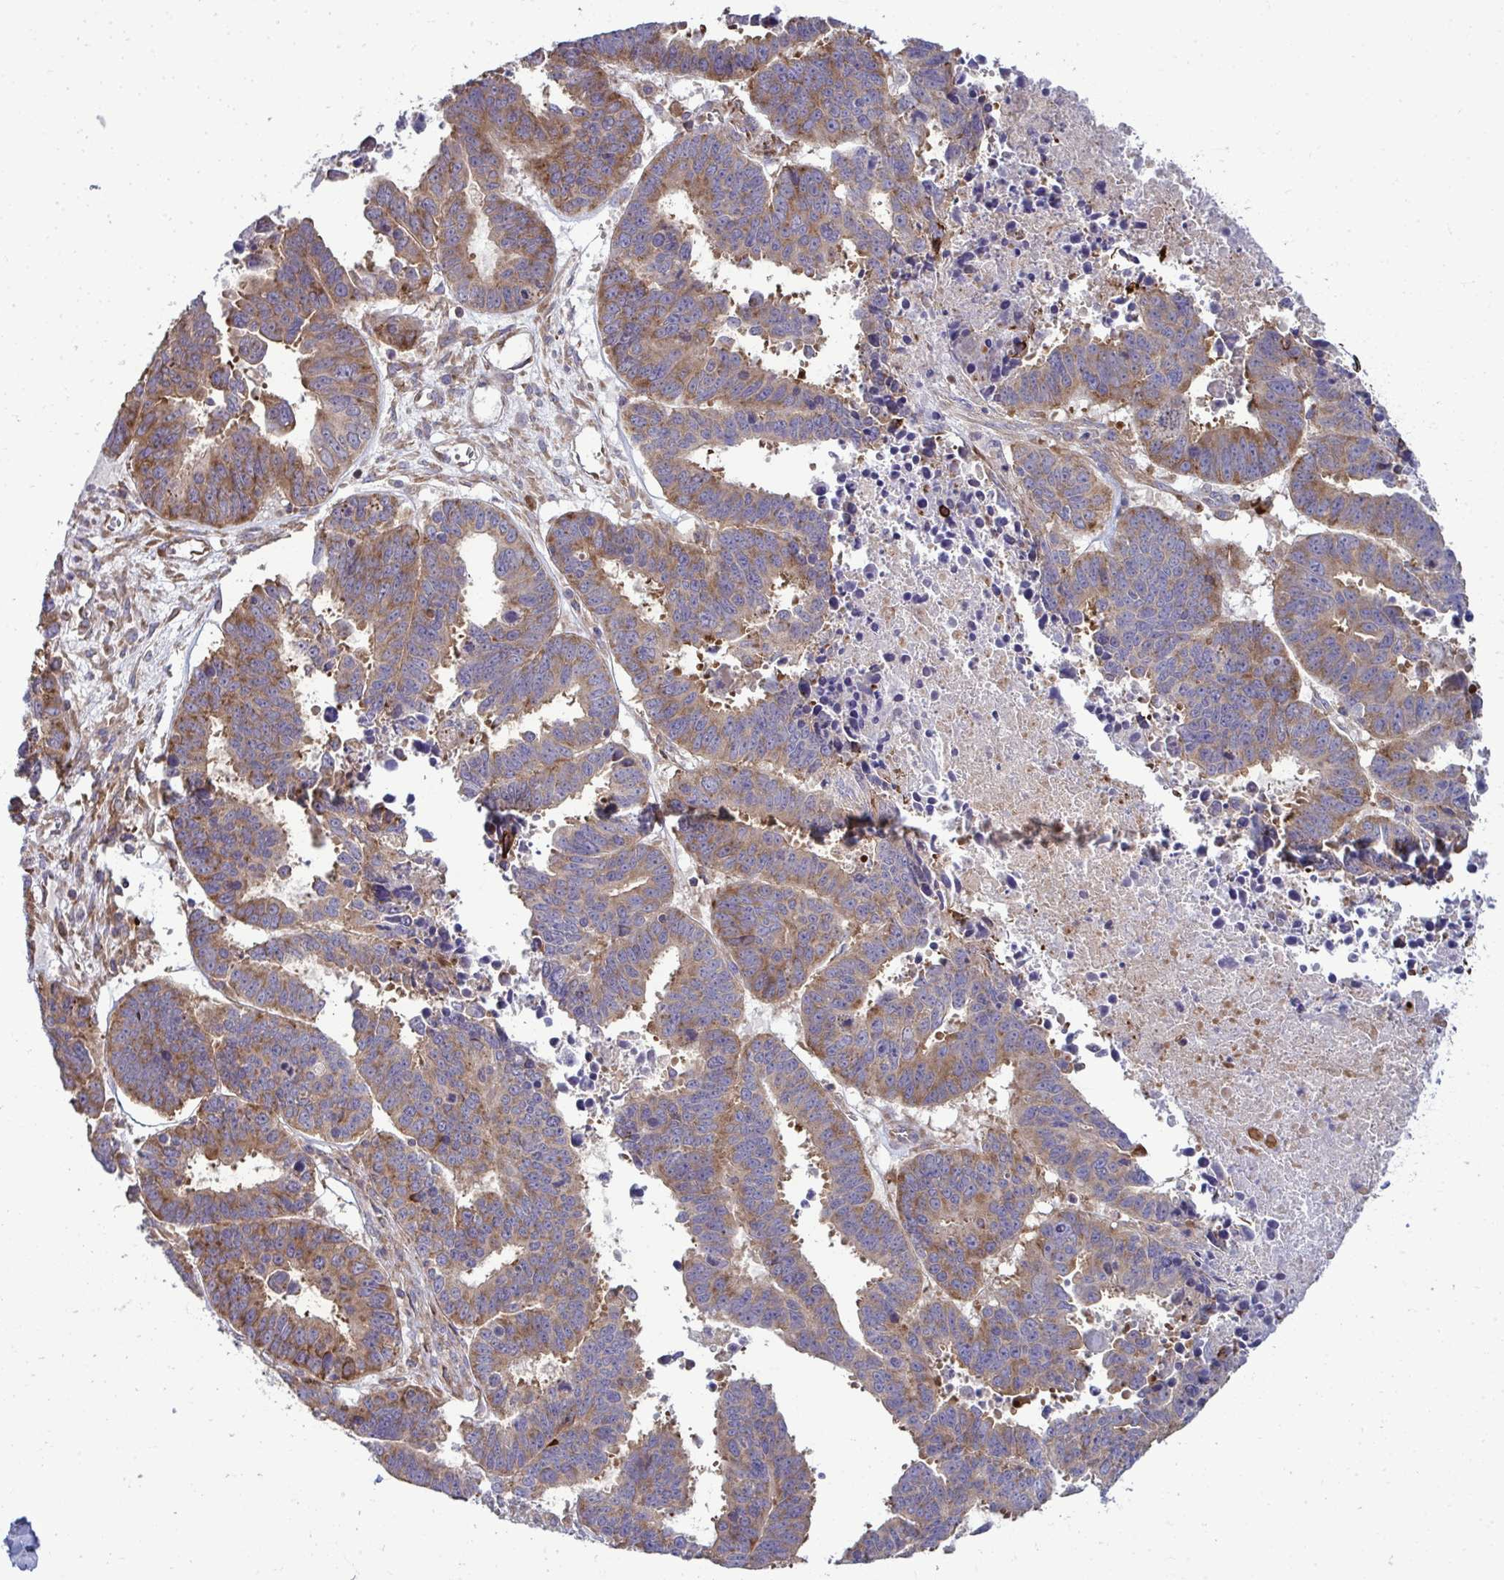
{"staining": {"intensity": "moderate", "quantity": ">75%", "location": "cytoplasmic/membranous"}, "tissue": "ovarian cancer", "cell_type": "Tumor cells", "image_type": "cancer", "snomed": [{"axis": "morphology", "description": "Carcinoma, endometroid"}, {"axis": "morphology", "description": "Cystadenocarcinoma, serous, NOS"}, {"axis": "topography", "description": "Ovary"}], "caption": "Protein staining shows moderate cytoplasmic/membranous staining in approximately >75% of tumor cells in serous cystadenocarcinoma (ovarian).", "gene": "GFPT2", "patient": {"sex": "female", "age": 45}}